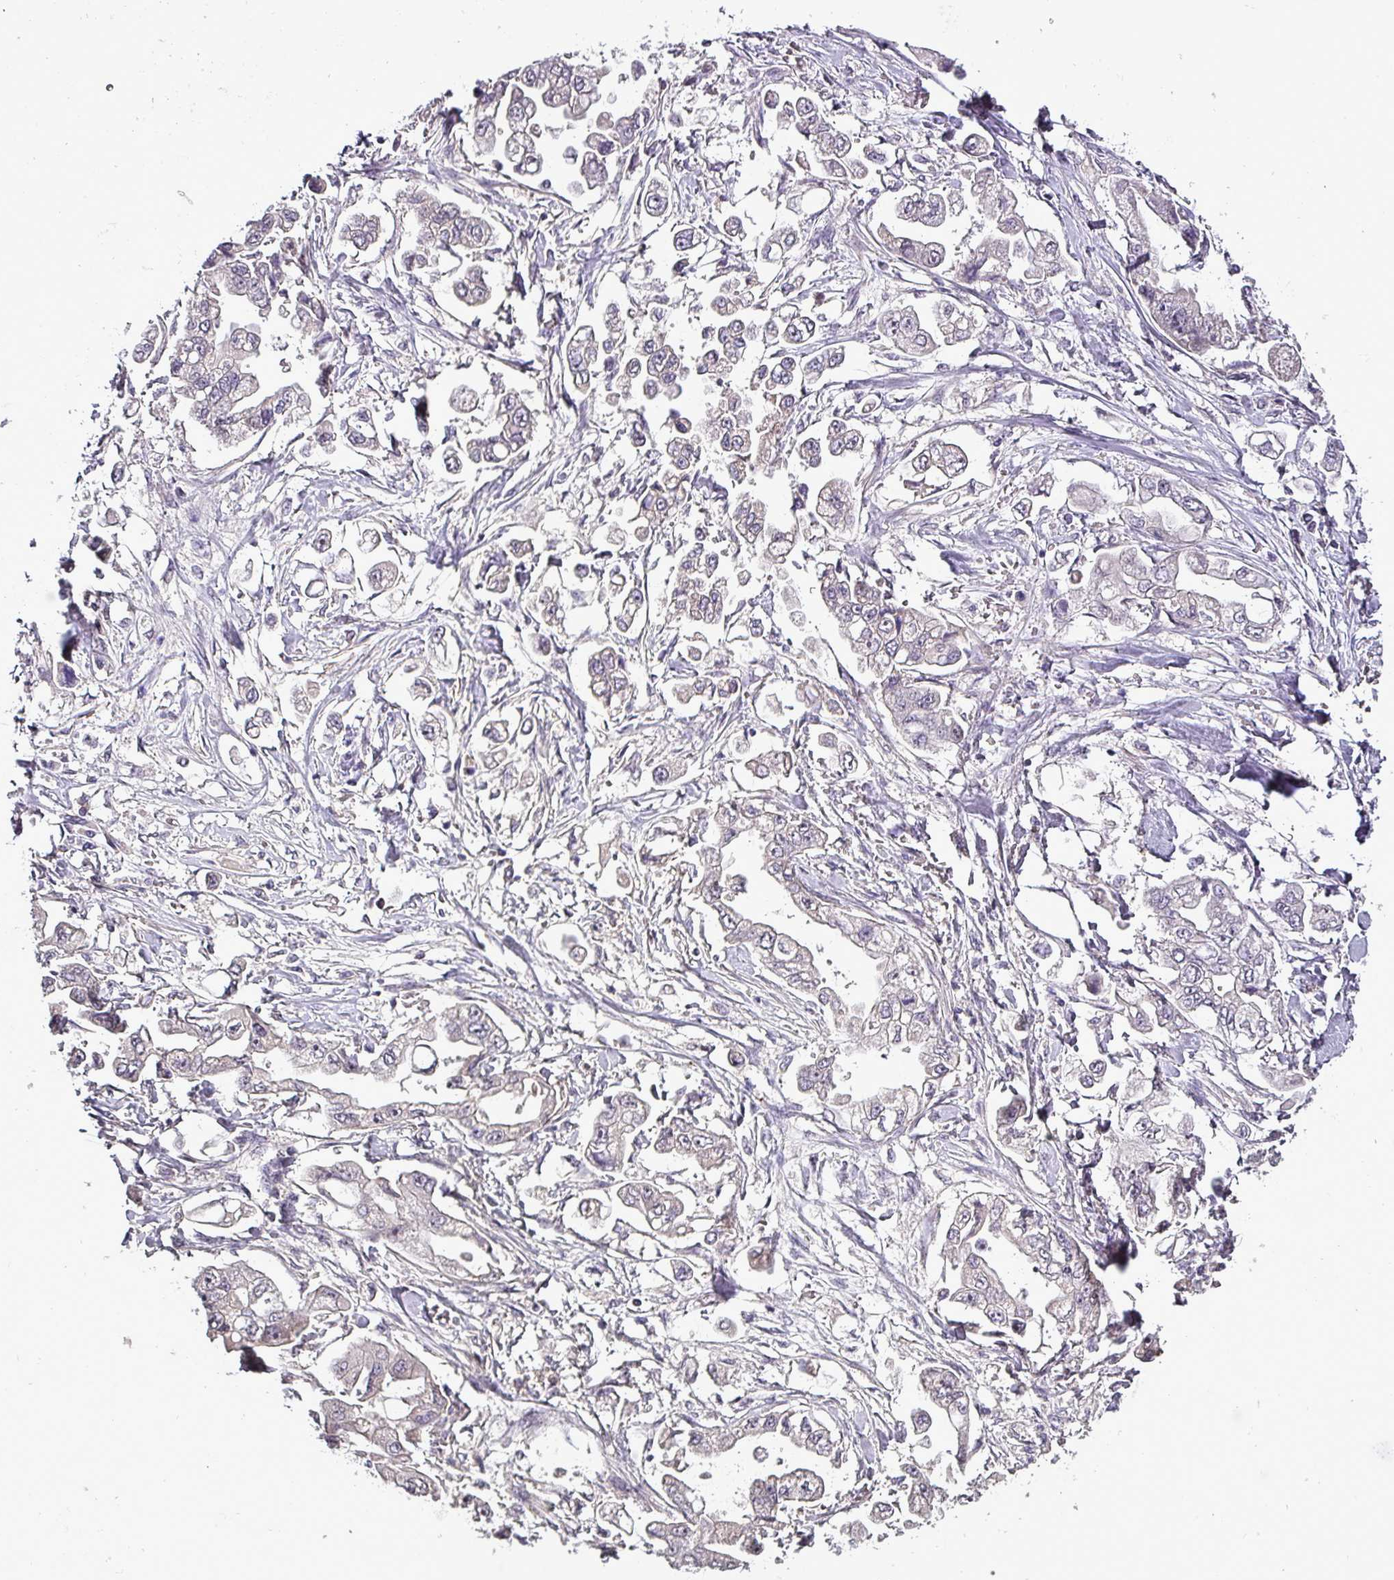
{"staining": {"intensity": "negative", "quantity": "none", "location": "none"}, "tissue": "stomach cancer", "cell_type": "Tumor cells", "image_type": "cancer", "snomed": [{"axis": "morphology", "description": "Adenocarcinoma, NOS"}, {"axis": "topography", "description": "Stomach"}], "caption": "Immunohistochemistry histopathology image of neoplastic tissue: human adenocarcinoma (stomach) stained with DAB exhibits no significant protein positivity in tumor cells.", "gene": "GRAPL", "patient": {"sex": "male", "age": 62}}